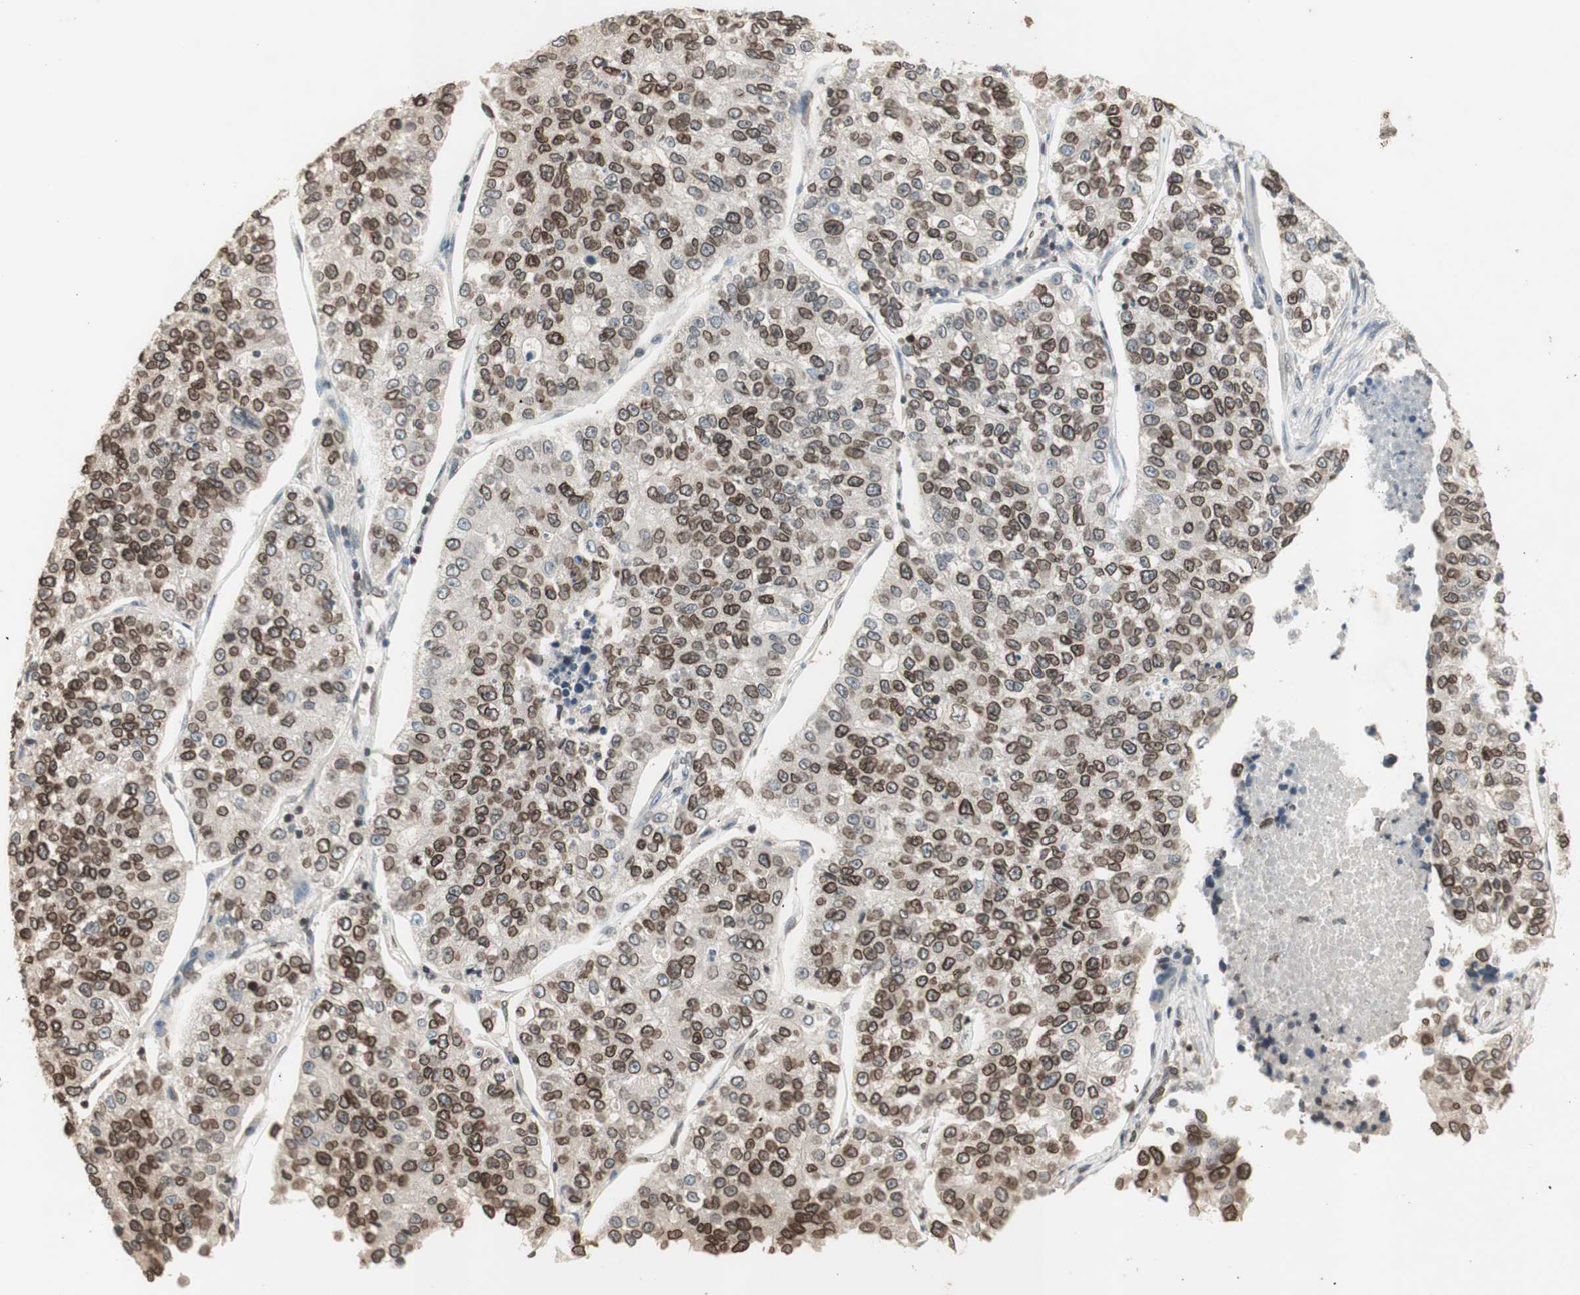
{"staining": {"intensity": "moderate", "quantity": ">75%", "location": "cytoplasmic/membranous,nuclear"}, "tissue": "lung cancer", "cell_type": "Tumor cells", "image_type": "cancer", "snomed": [{"axis": "morphology", "description": "Adenocarcinoma, NOS"}, {"axis": "topography", "description": "Lung"}], "caption": "Approximately >75% of tumor cells in lung cancer display moderate cytoplasmic/membranous and nuclear protein positivity as visualized by brown immunohistochemical staining.", "gene": "TMPO", "patient": {"sex": "male", "age": 49}}